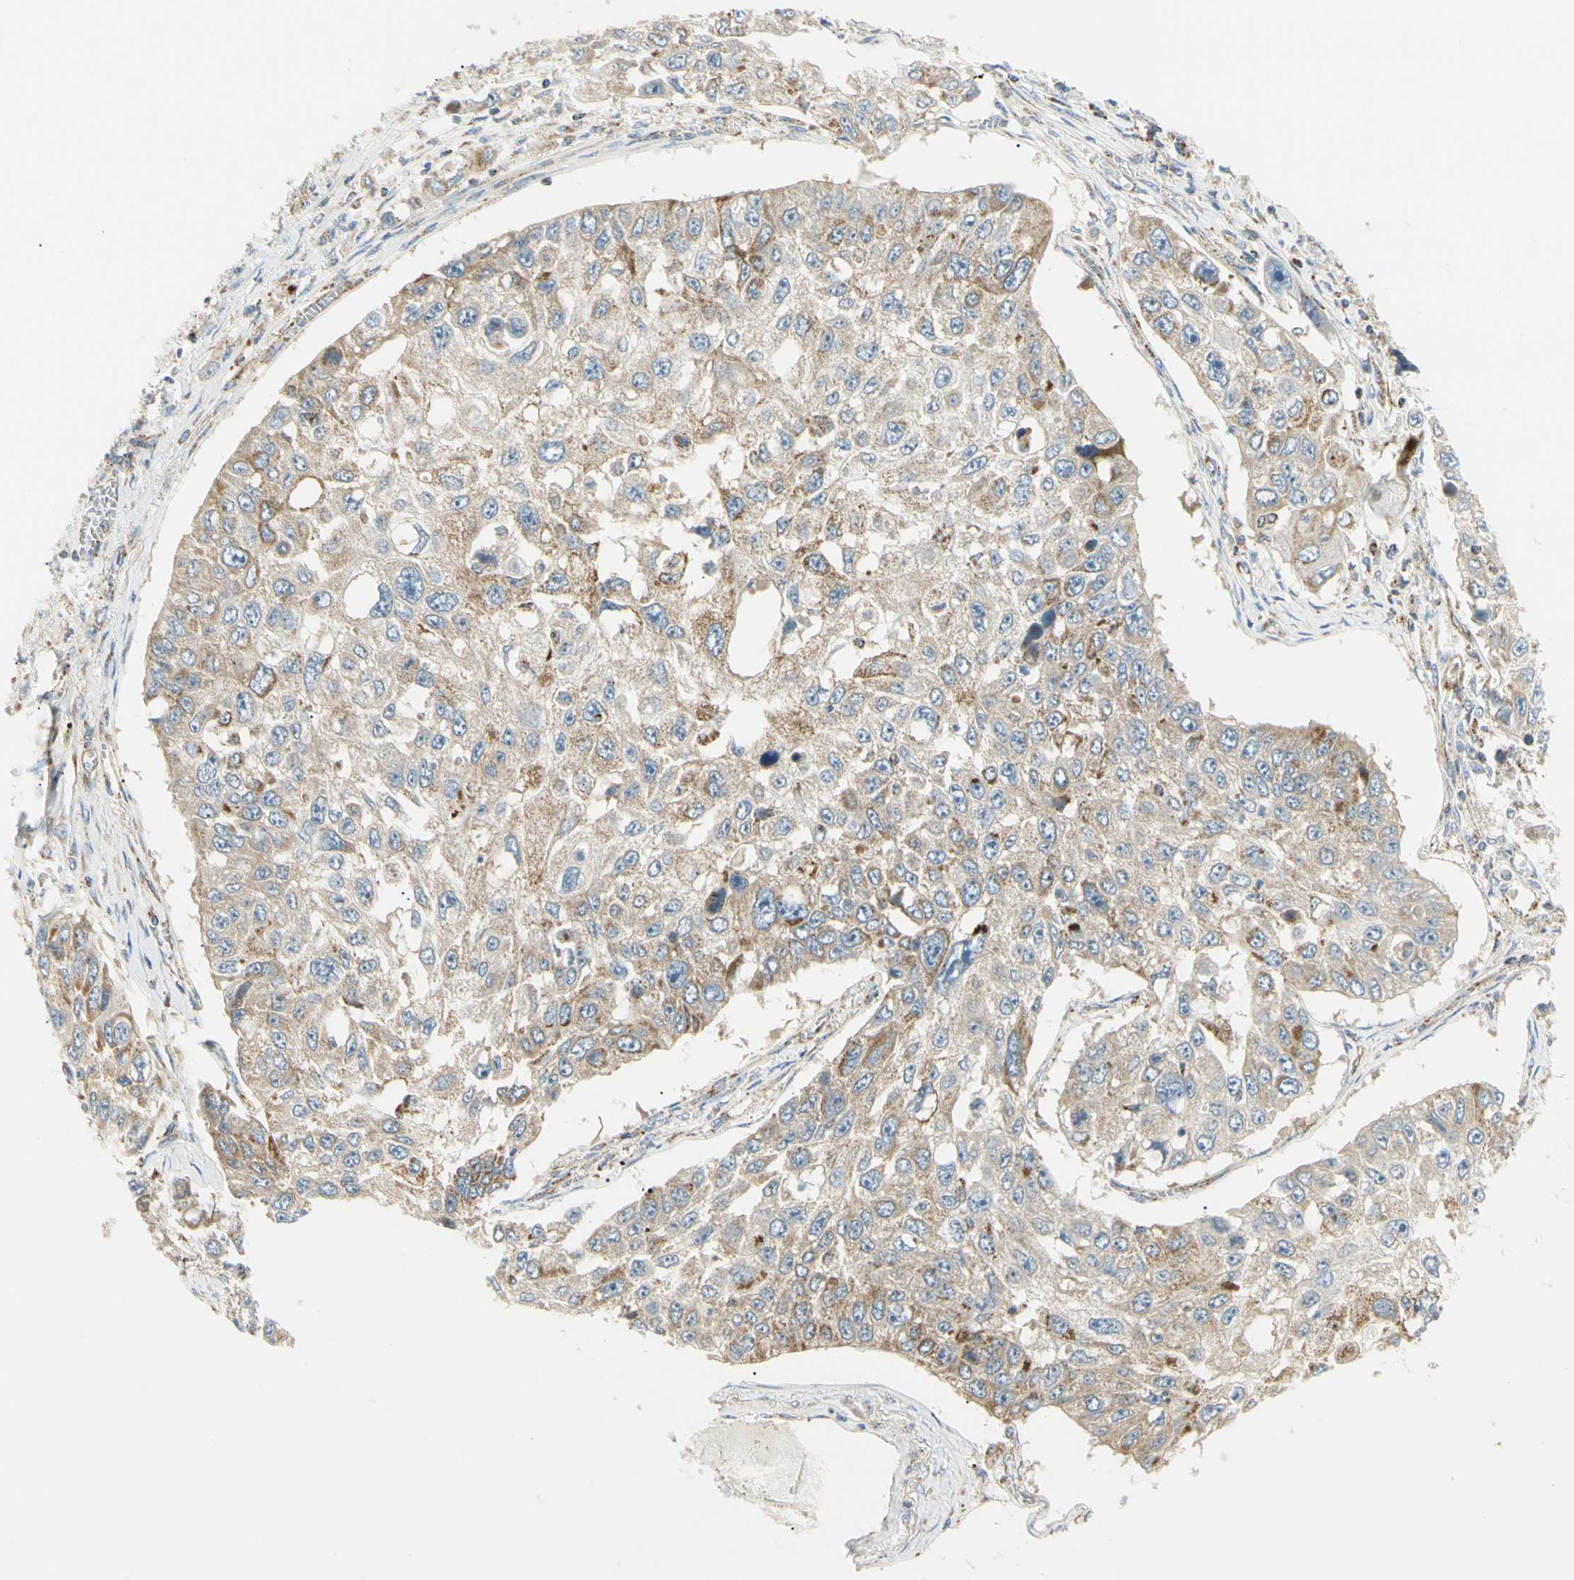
{"staining": {"intensity": "moderate", "quantity": "25%-75%", "location": "cytoplasmic/membranous"}, "tissue": "lung cancer", "cell_type": "Tumor cells", "image_type": "cancer", "snomed": [{"axis": "morphology", "description": "Squamous cell carcinoma, NOS"}, {"axis": "topography", "description": "Lung"}], "caption": "Human squamous cell carcinoma (lung) stained for a protein (brown) displays moderate cytoplasmic/membranous positive staining in approximately 25%-75% of tumor cells.", "gene": "TBC1D10A", "patient": {"sex": "male", "age": 71}}